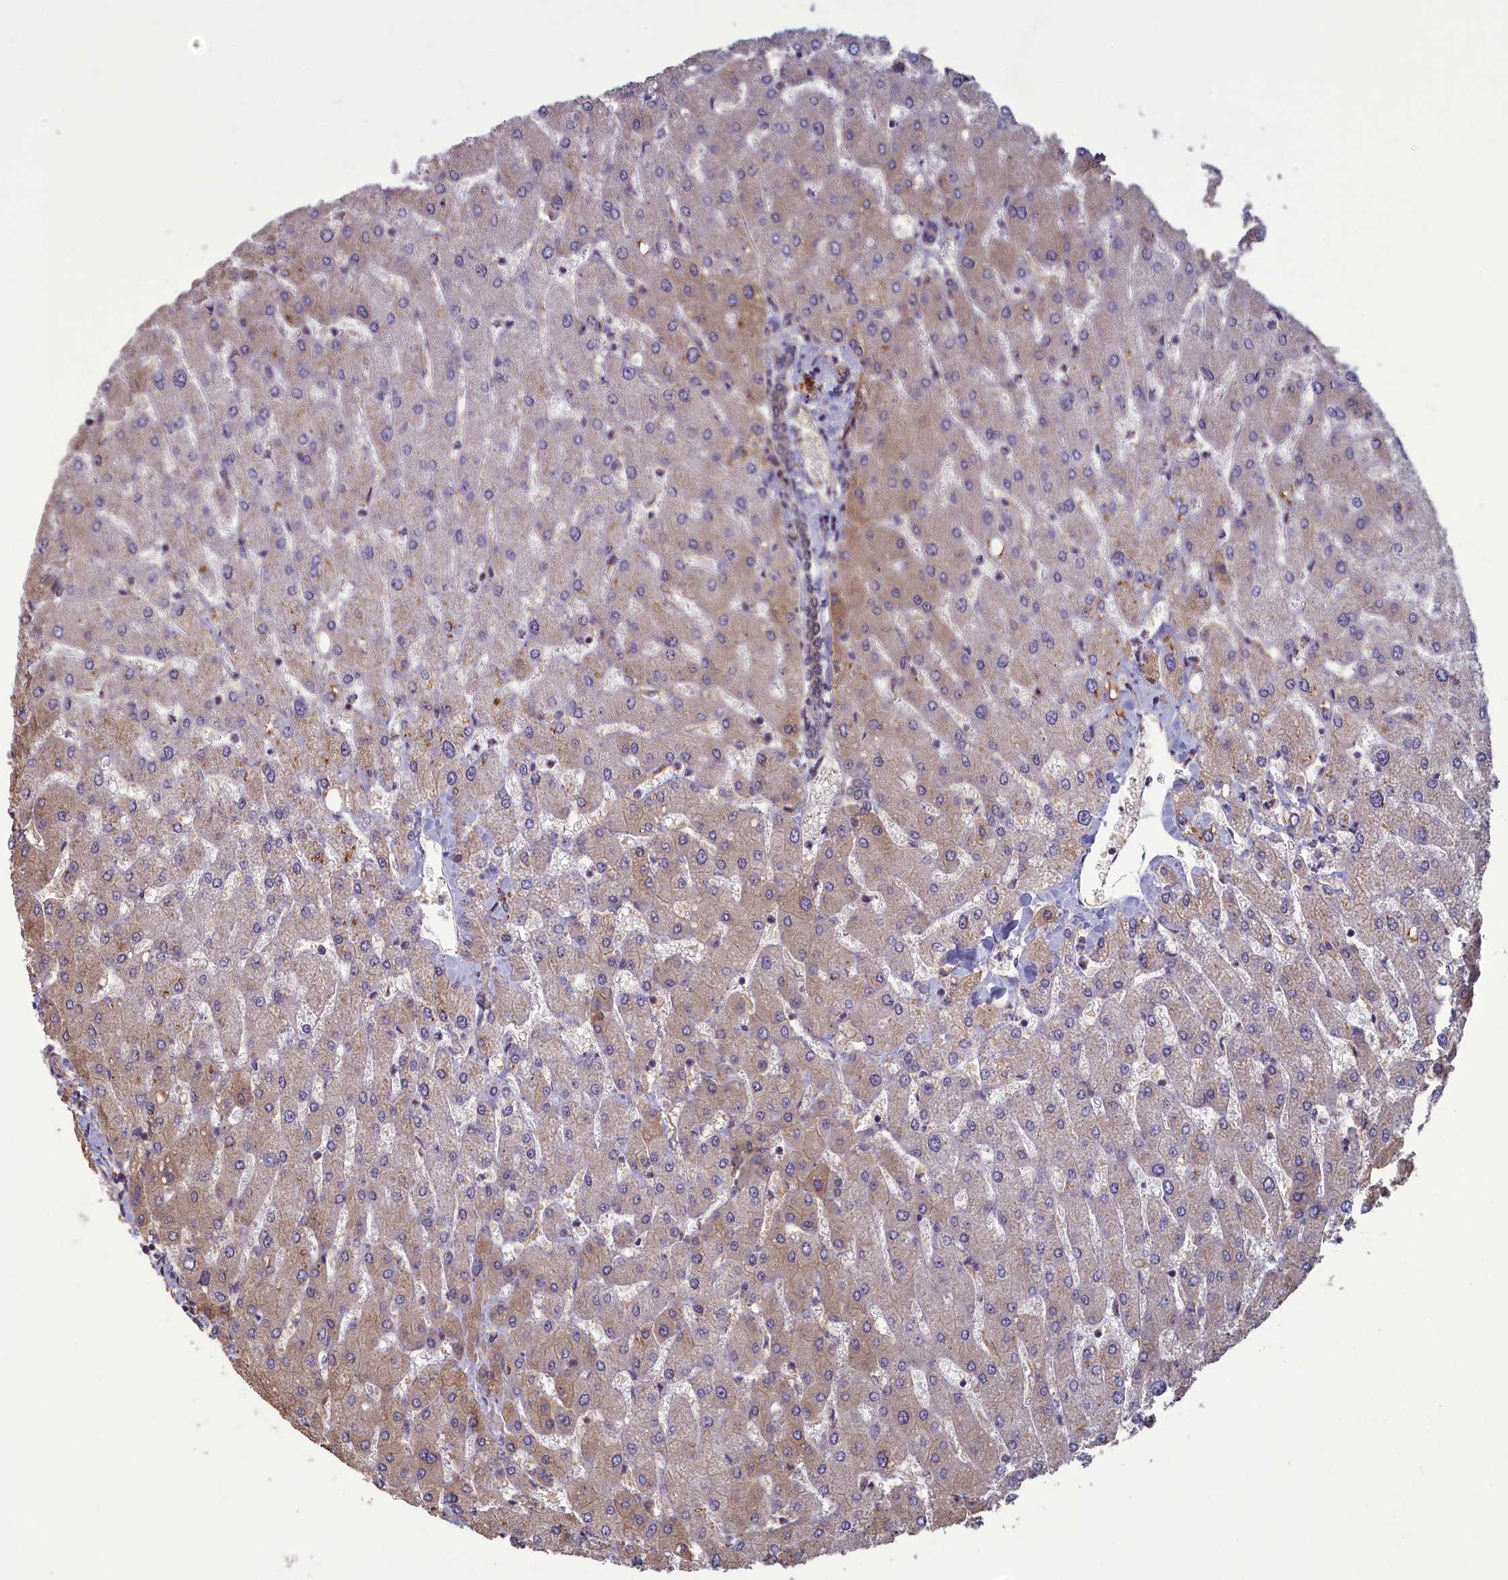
{"staining": {"intensity": "weak", "quantity": "25%-75%", "location": "cytoplasmic/membranous"}, "tissue": "liver", "cell_type": "Cholangiocytes", "image_type": "normal", "snomed": [{"axis": "morphology", "description": "Normal tissue, NOS"}, {"axis": "topography", "description": "Liver"}], "caption": "Liver stained with a brown dye displays weak cytoplasmic/membranous positive expression in approximately 25%-75% of cholangiocytes.", "gene": "CIAO2B", "patient": {"sex": "male", "age": 55}}